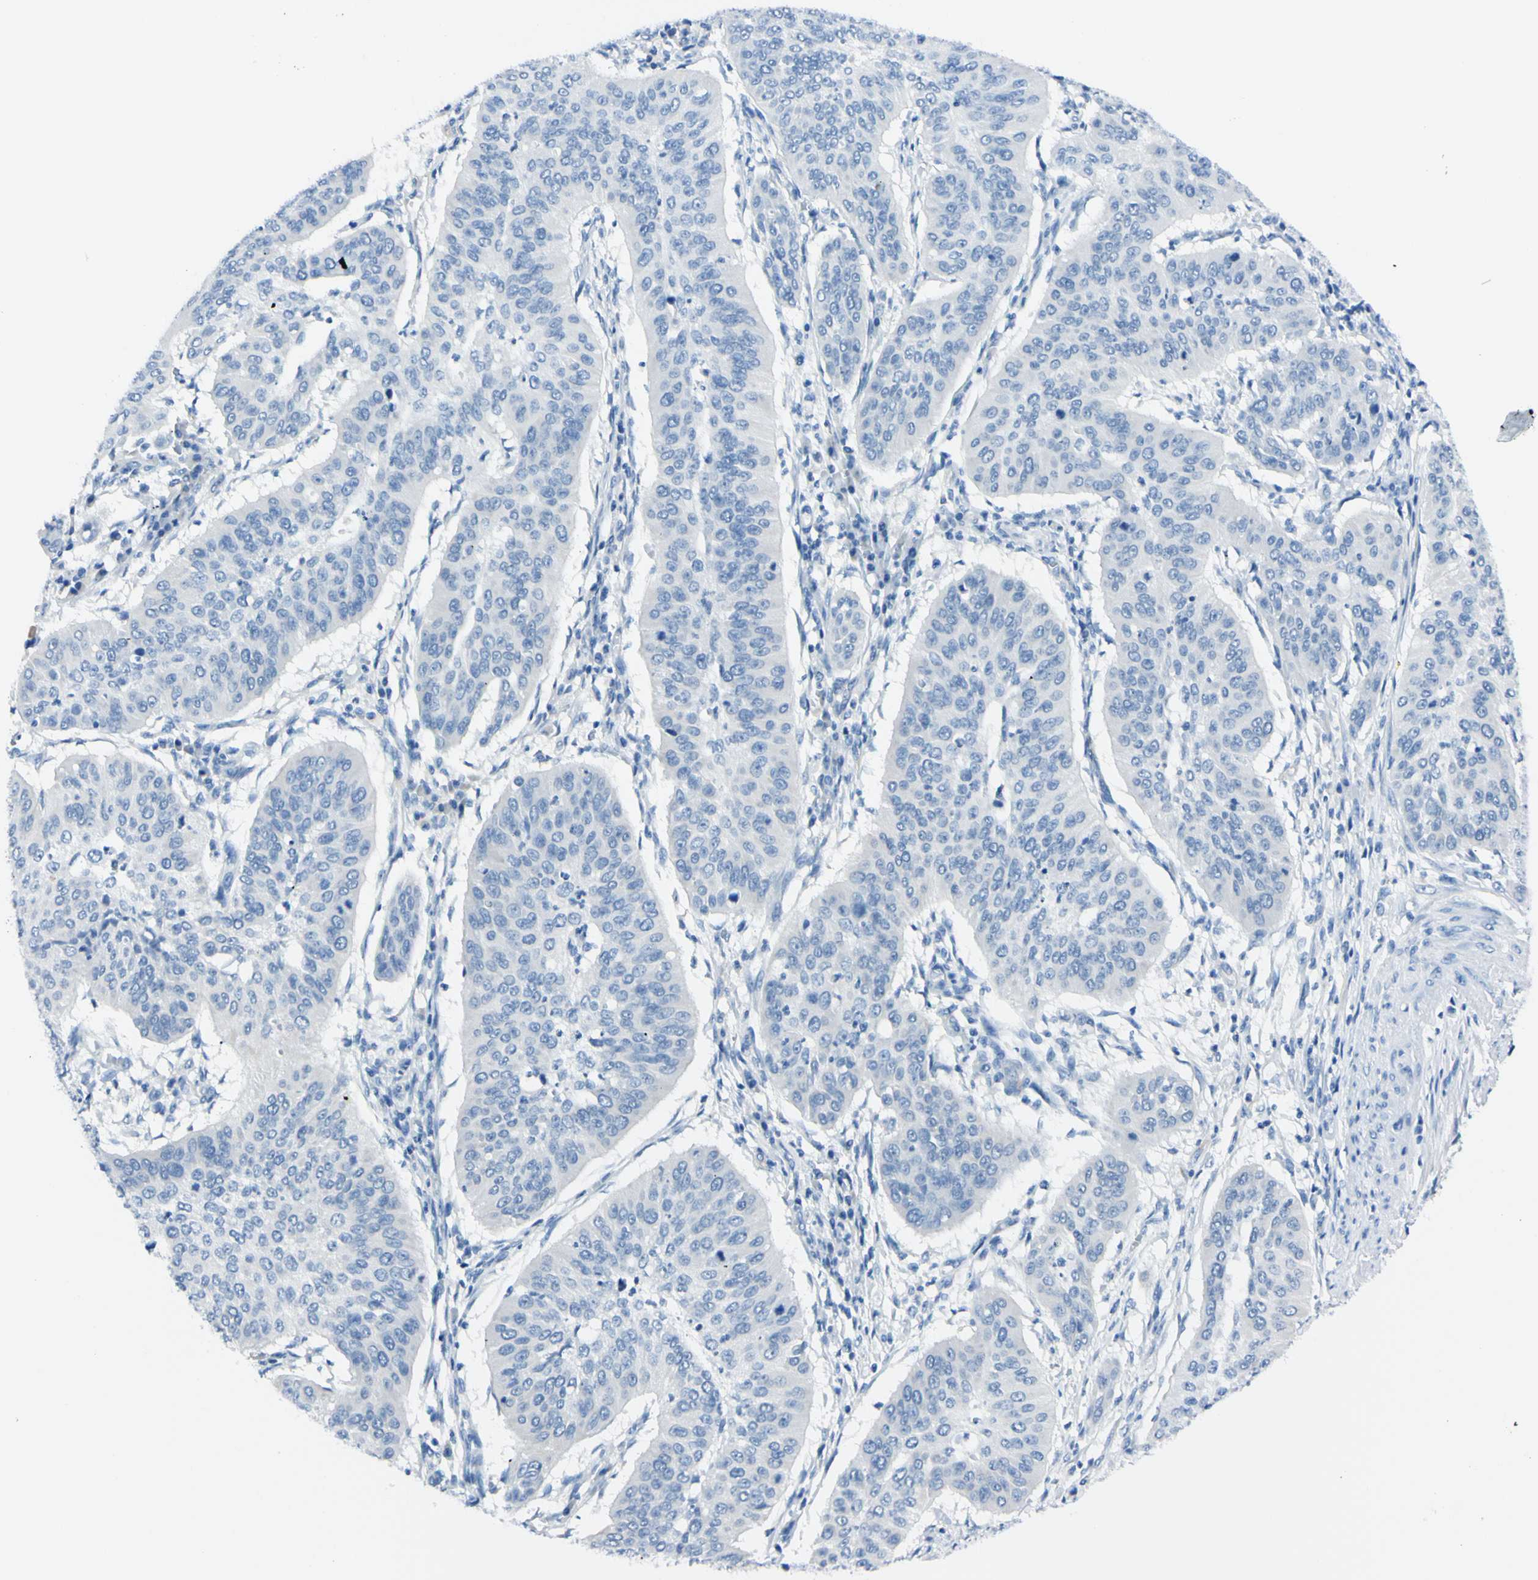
{"staining": {"intensity": "negative", "quantity": "none", "location": "none"}, "tissue": "cervical cancer", "cell_type": "Tumor cells", "image_type": "cancer", "snomed": [{"axis": "morphology", "description": "Normal tissue, NOS"}, {"axis": "morphology", "description": "Squamous cell carcinoma, NOS"}, {"axis": "topography", "description": "Cervix"}], "caption": "Immunohistochemical staining of human cervical squamous cell carcinoma demonstrates no significant expression in tumor cells.", "gene": "FOLH1", "patient": {"sex": "female", "age": 39}}